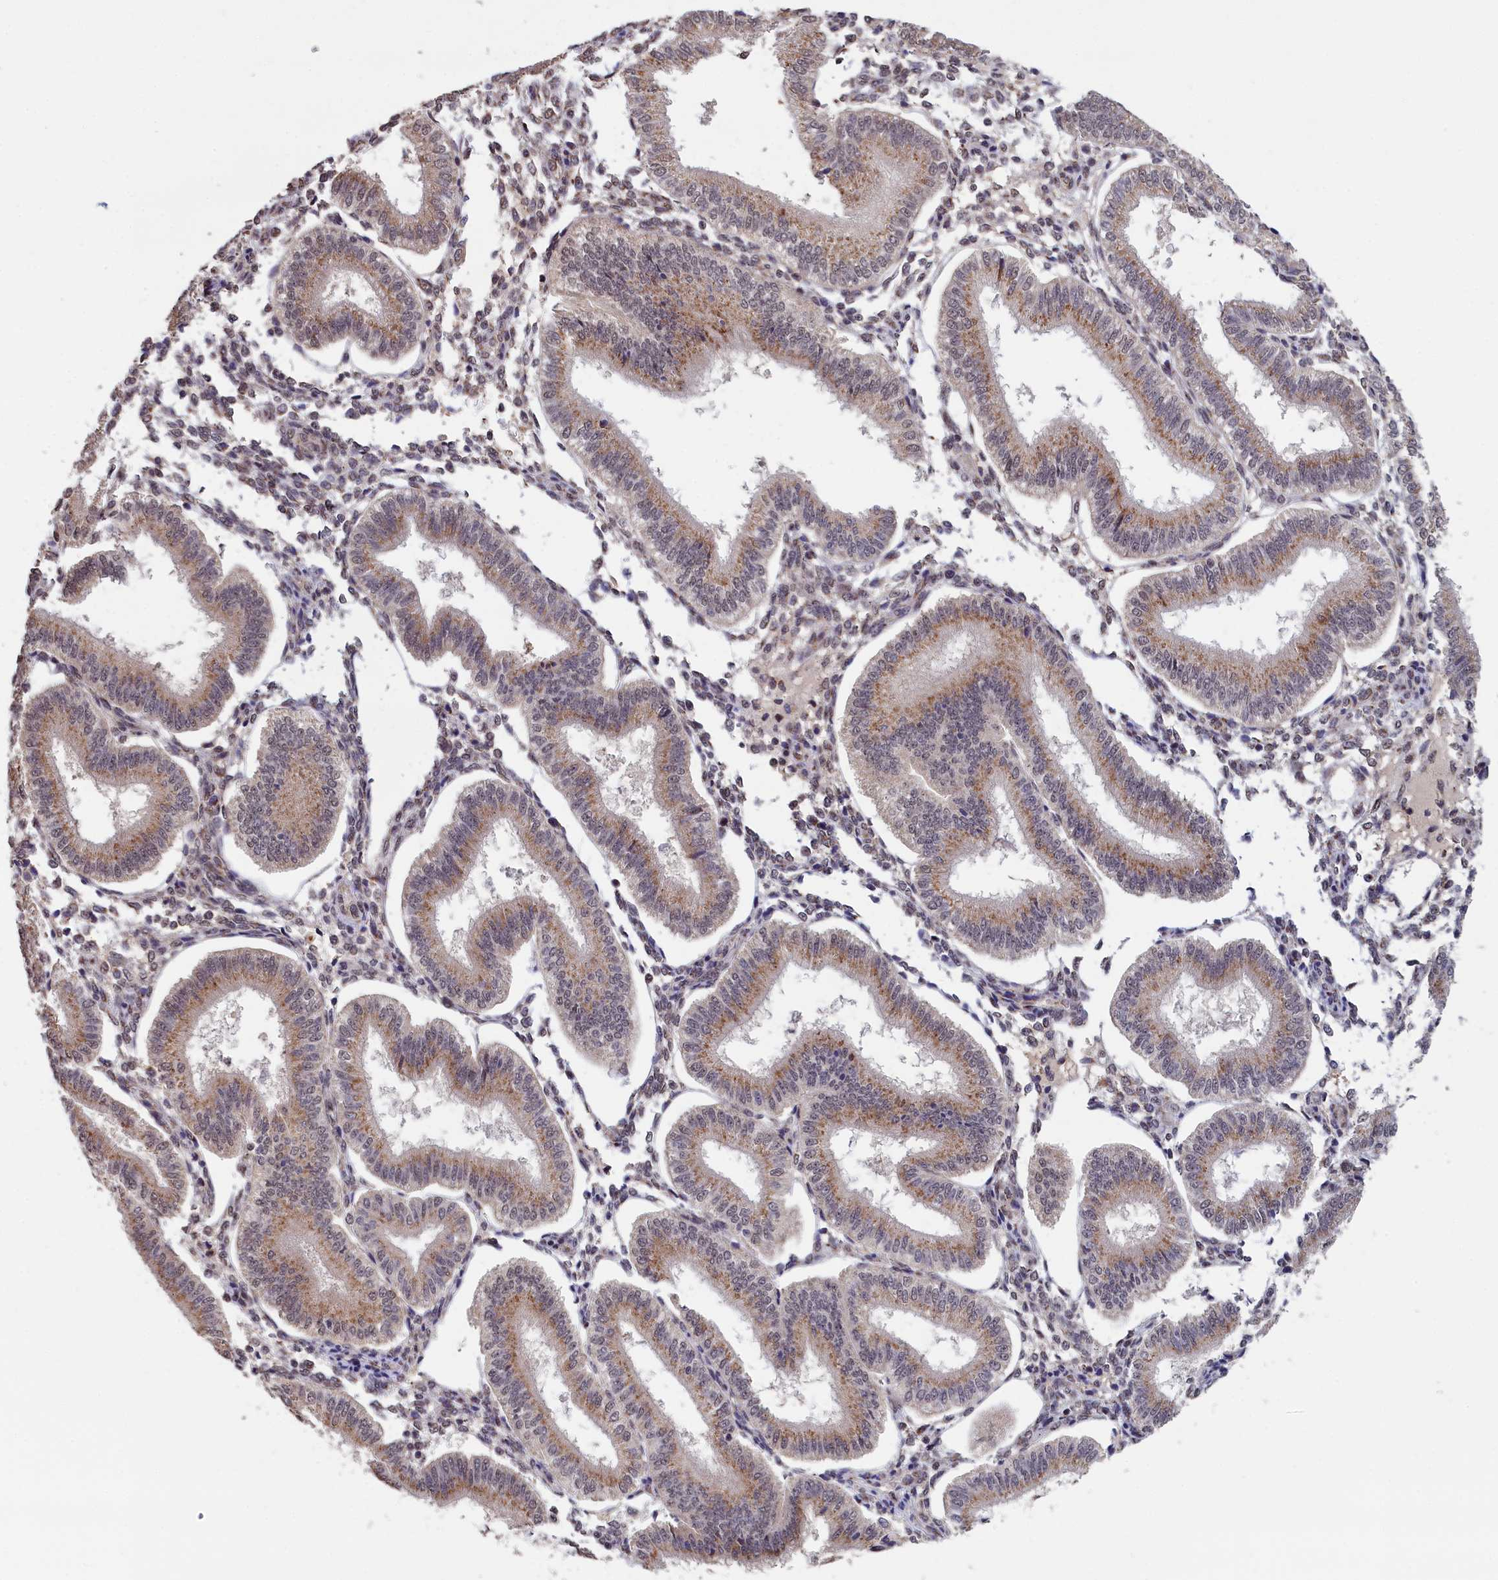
{"staining": {"intensity": "weak", "quantity": "25%-75%", "location": "nuclear"}, "tissue": "endometrium", "cell_type": "Cells in endometrial stroma", "image_type": "normal", "snomed": [{"axis": "morphology", "description": "Normal tissue, NOS"}, {"axis": "topography", "description": "Endometrium"}], "caption": "IHC (DAB) staining of normal human endometrium shows weak nuclear protein positivity in about 25%-75% of cells in endometrial stroma. The staining is performed using DAB (3,3'-diaminobenzidine) brown chromogen to label protein expression. The nuclei are counter-stained blue using hematoxylin.", "gene": "PIGQ", "patient": {"sex": "female", "age": 39}}